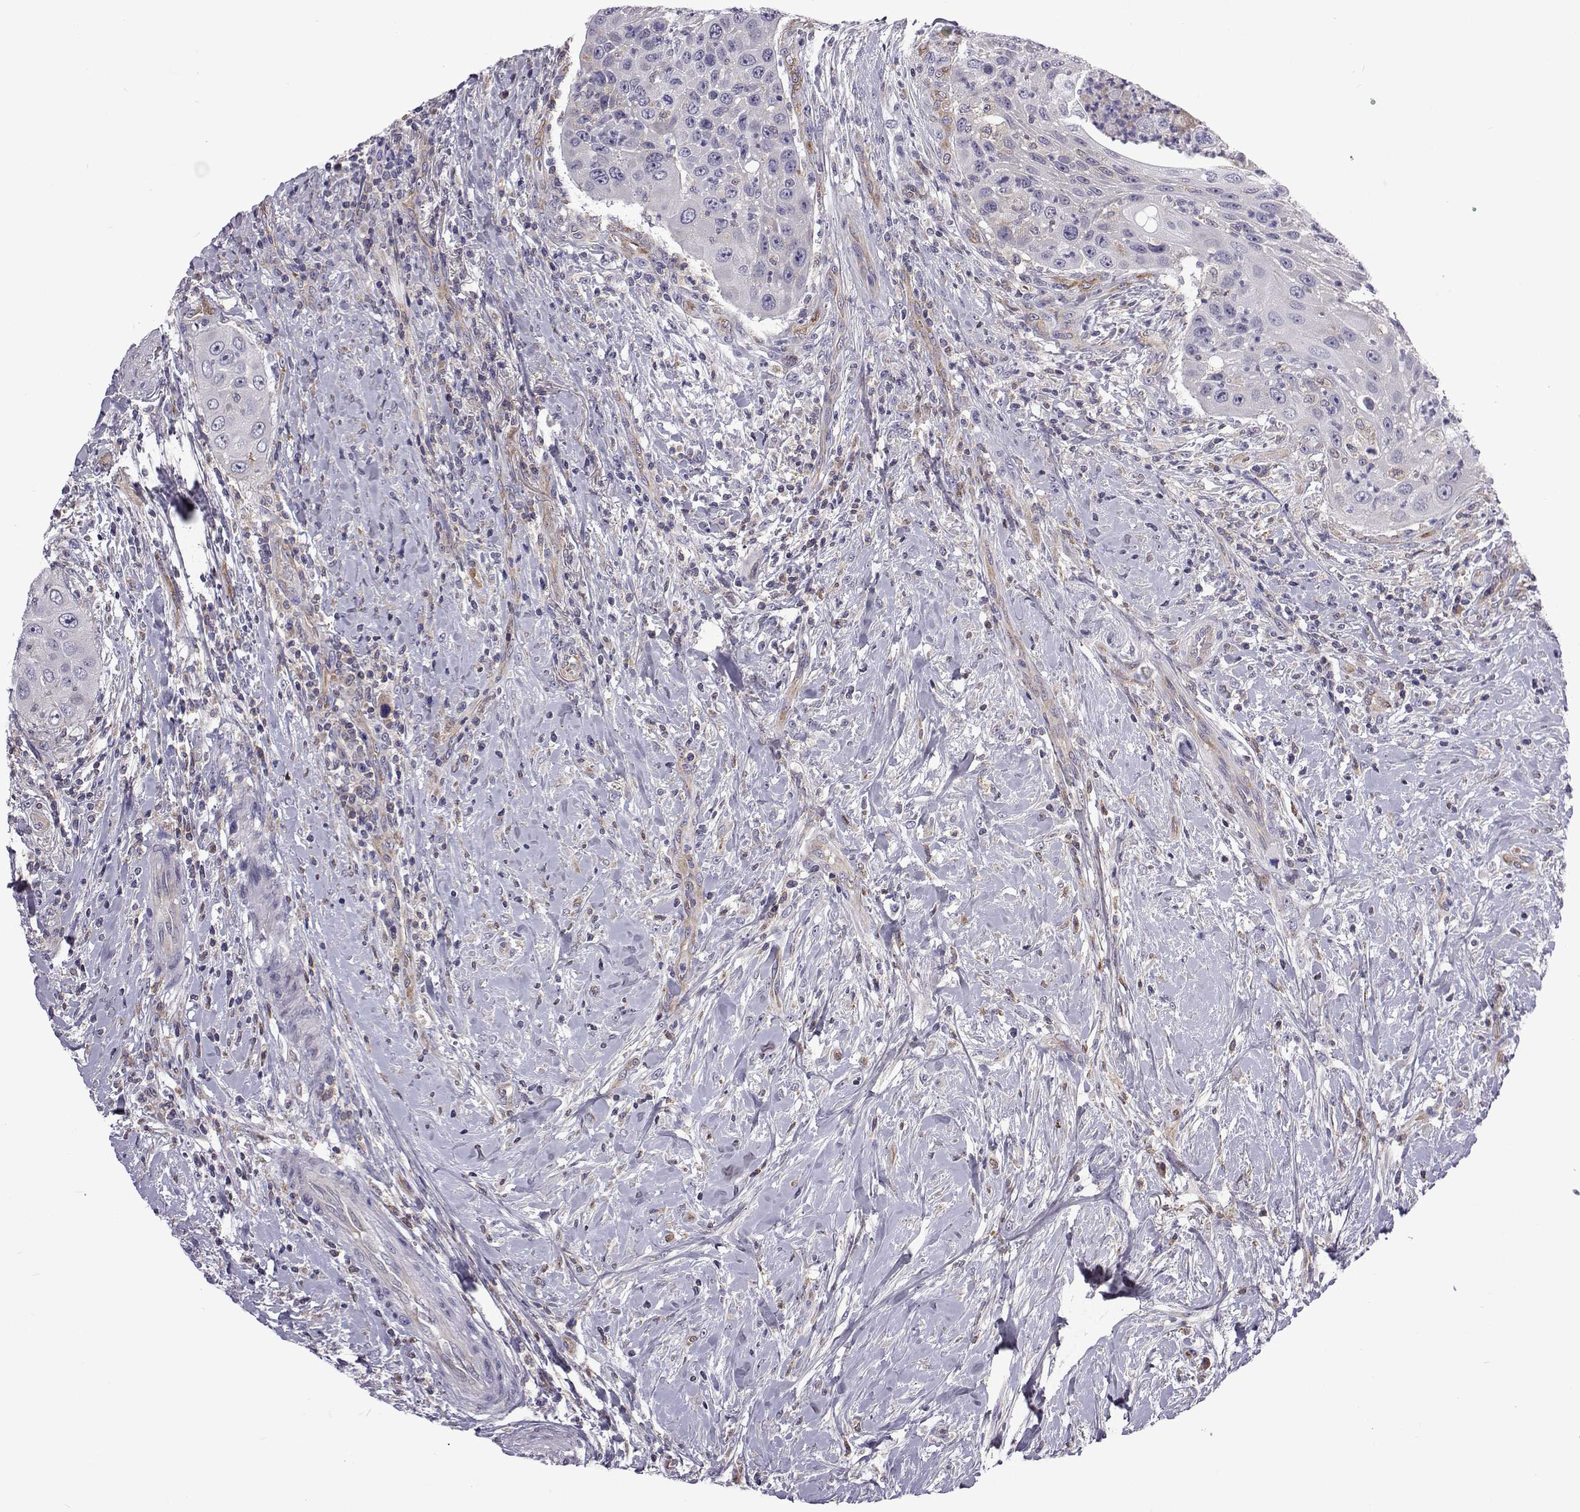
{"staining": {"intensity": "negative", "quantity": "none", "location": "none"}, "tissue": "head and neck cancer", "cell_type": "Tumor cells", "image_type": "cancer", "snomed": [{"axis": "morphology", "description": "Squamous cell carcinoma, NOS"}, {"axis": "topography", "description": "Head-Neck"}], "caption": "Tumor cells are negative for protein expression in human head and neck cancer.", "gene": "TCF15", "patient": {"sex": "male", "age": 69}}